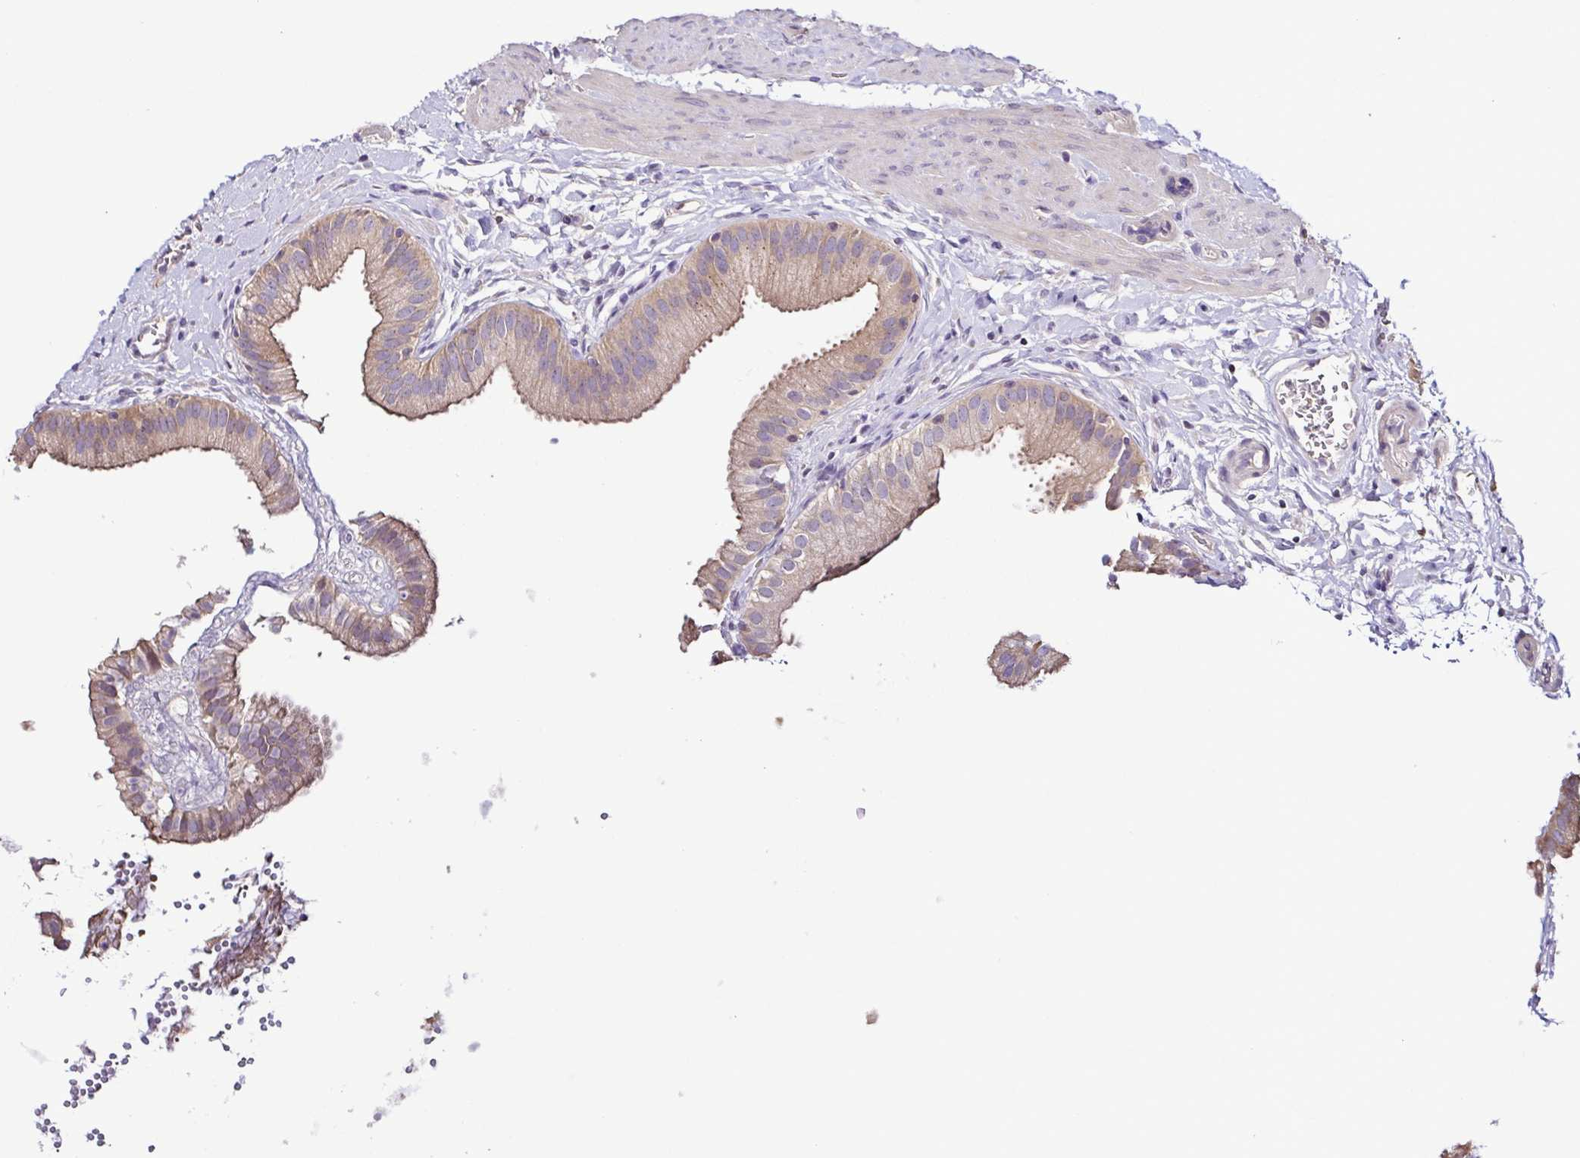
{"staining": {"intensity": "weak", "quantity": "25%-75%", "location": "cytoplasmic/membranous"}, "tissue": "gallbladder", "cell_type": "Glandular cells", "image_type": "normal", "snomed": [{"axis": "morphology", "description": "Normal tissue, NOS"}, {"axis": "topography", "description": "Gallbladder"}], "caption": "Immunohistochemical staining of benign gallbladder demonstrates low levels of weak cytoplasmic/membranous expression in about 25%-75% of glandular cells. (IHC, brightfield microscopy, high magnification).", "gene": "LMOD2", "patient": {"sex": "female", "age": 63}}